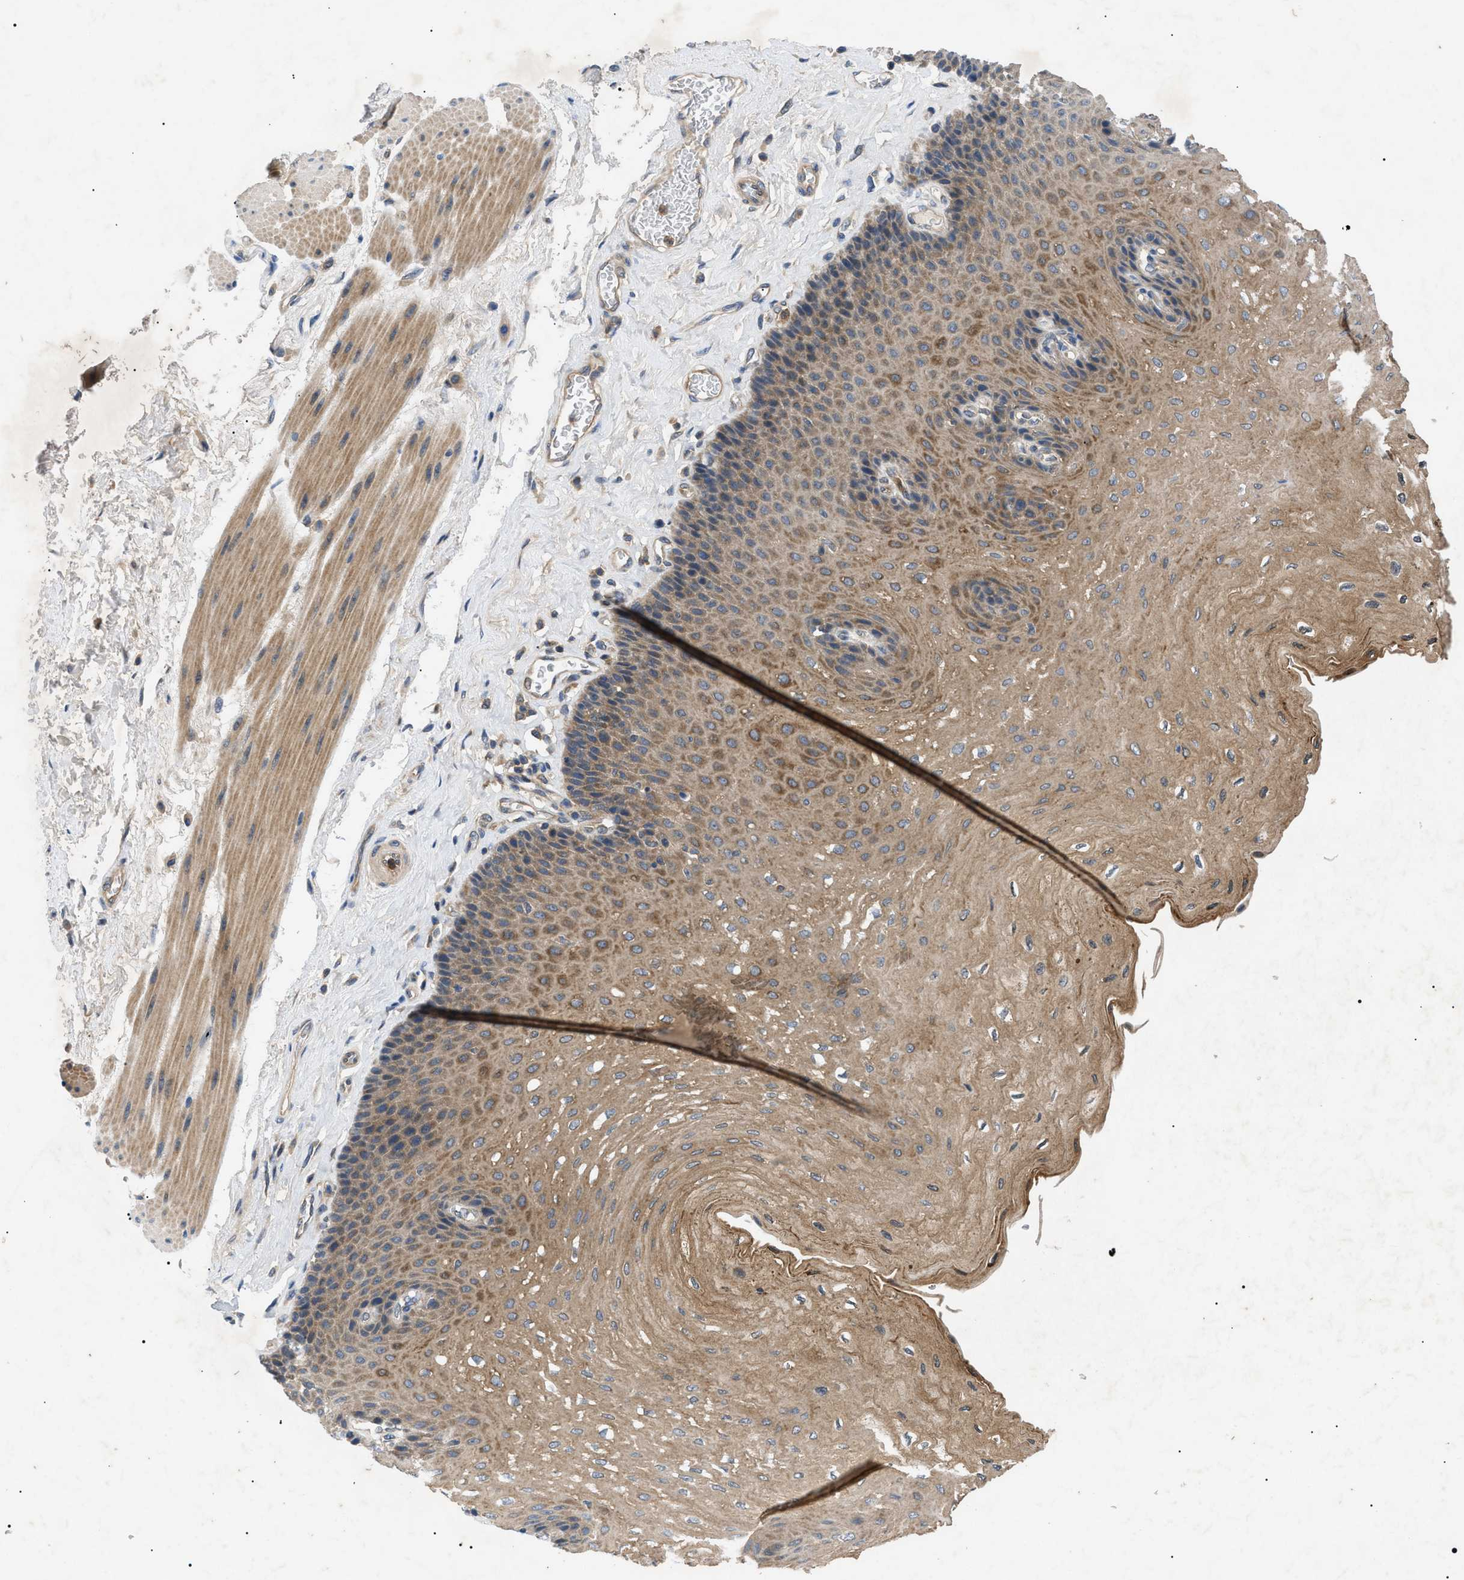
{"staining": {"intensity": "moderate", "quantity": ">75%", "location": "cytoplasmic/membranous"}, "tissue": "esophagus", "cell_type": "Squamous epithelial cells", "image_type": "normal", "snomed": [{"axis": "morphology", "description": "Normal tissue, NOS"}, {"axis": "topography", "description": "Esophagus"}], "caption": "An immunohistochemistry image of normal tissue is shown. Protein staining in brown highlights moderate cytoplasmic/membranous positivity in esophagus within squamous epithelial cells.", "gene": "RIPK1", "patient": {"sex": "female", "age": 72}}